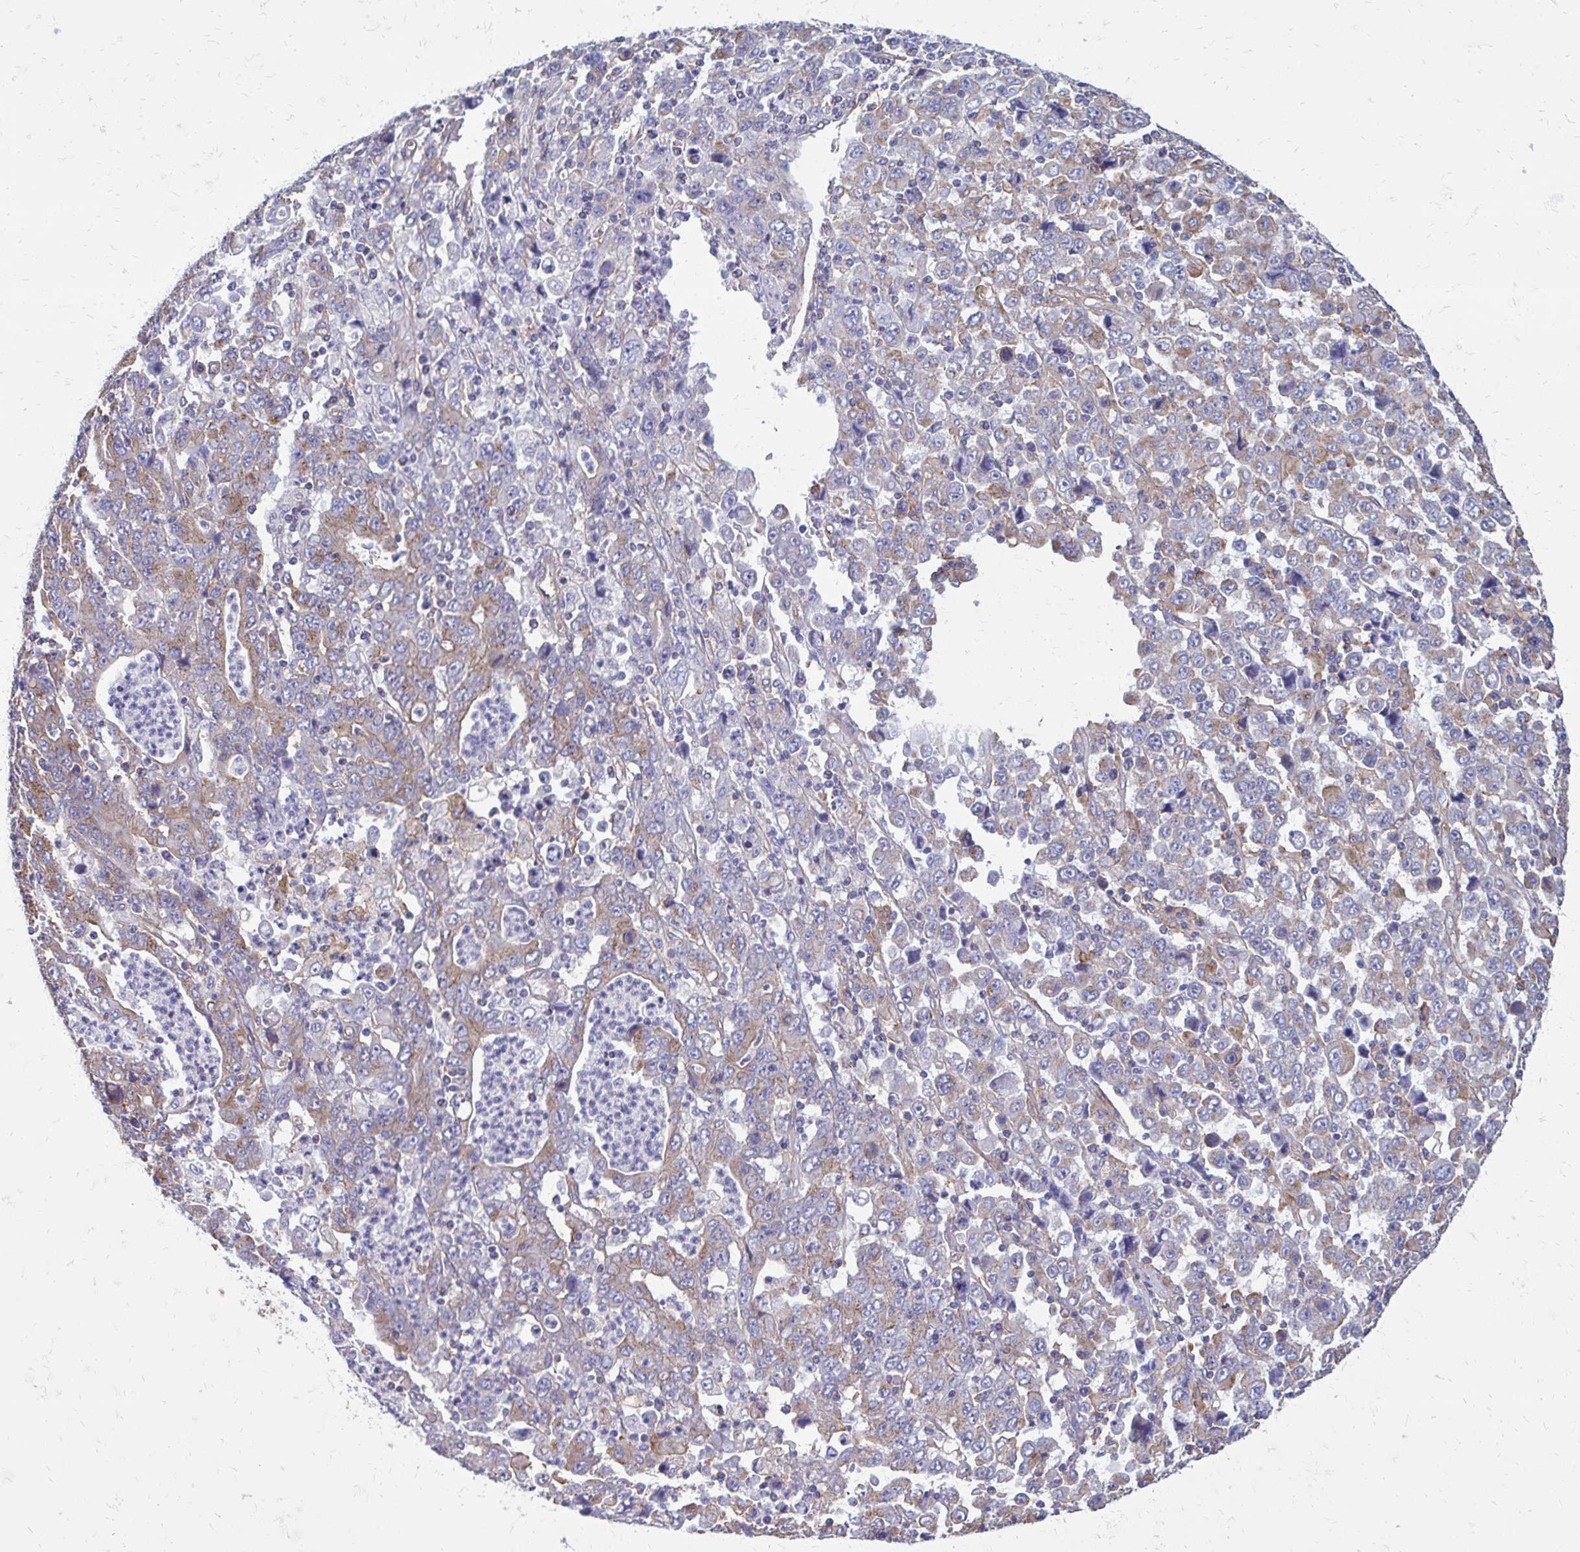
{"staining": {"intensity": "weak", "quantity": "25%-75%", "location": "cytoplasmic/membranous"}, "tissue": "stomach cancer", "cell_type": "Tumor cells", "image_type": "cancer", "snomed": [{"axis": "morphology", "description": "Adenocarcinoma, NOS"}, {"axis": "topography", "description": "Stomach, upper"}], "caption": "Approximately 25%-75% of tumor cells in stomach adenocarcinoma demonstrate weak cytoplasmic/membranous protein expression as visualized by brown immunohistochemical staining.", "gene": "CLTA", "patient": {"sex": "male", "age": 69}}